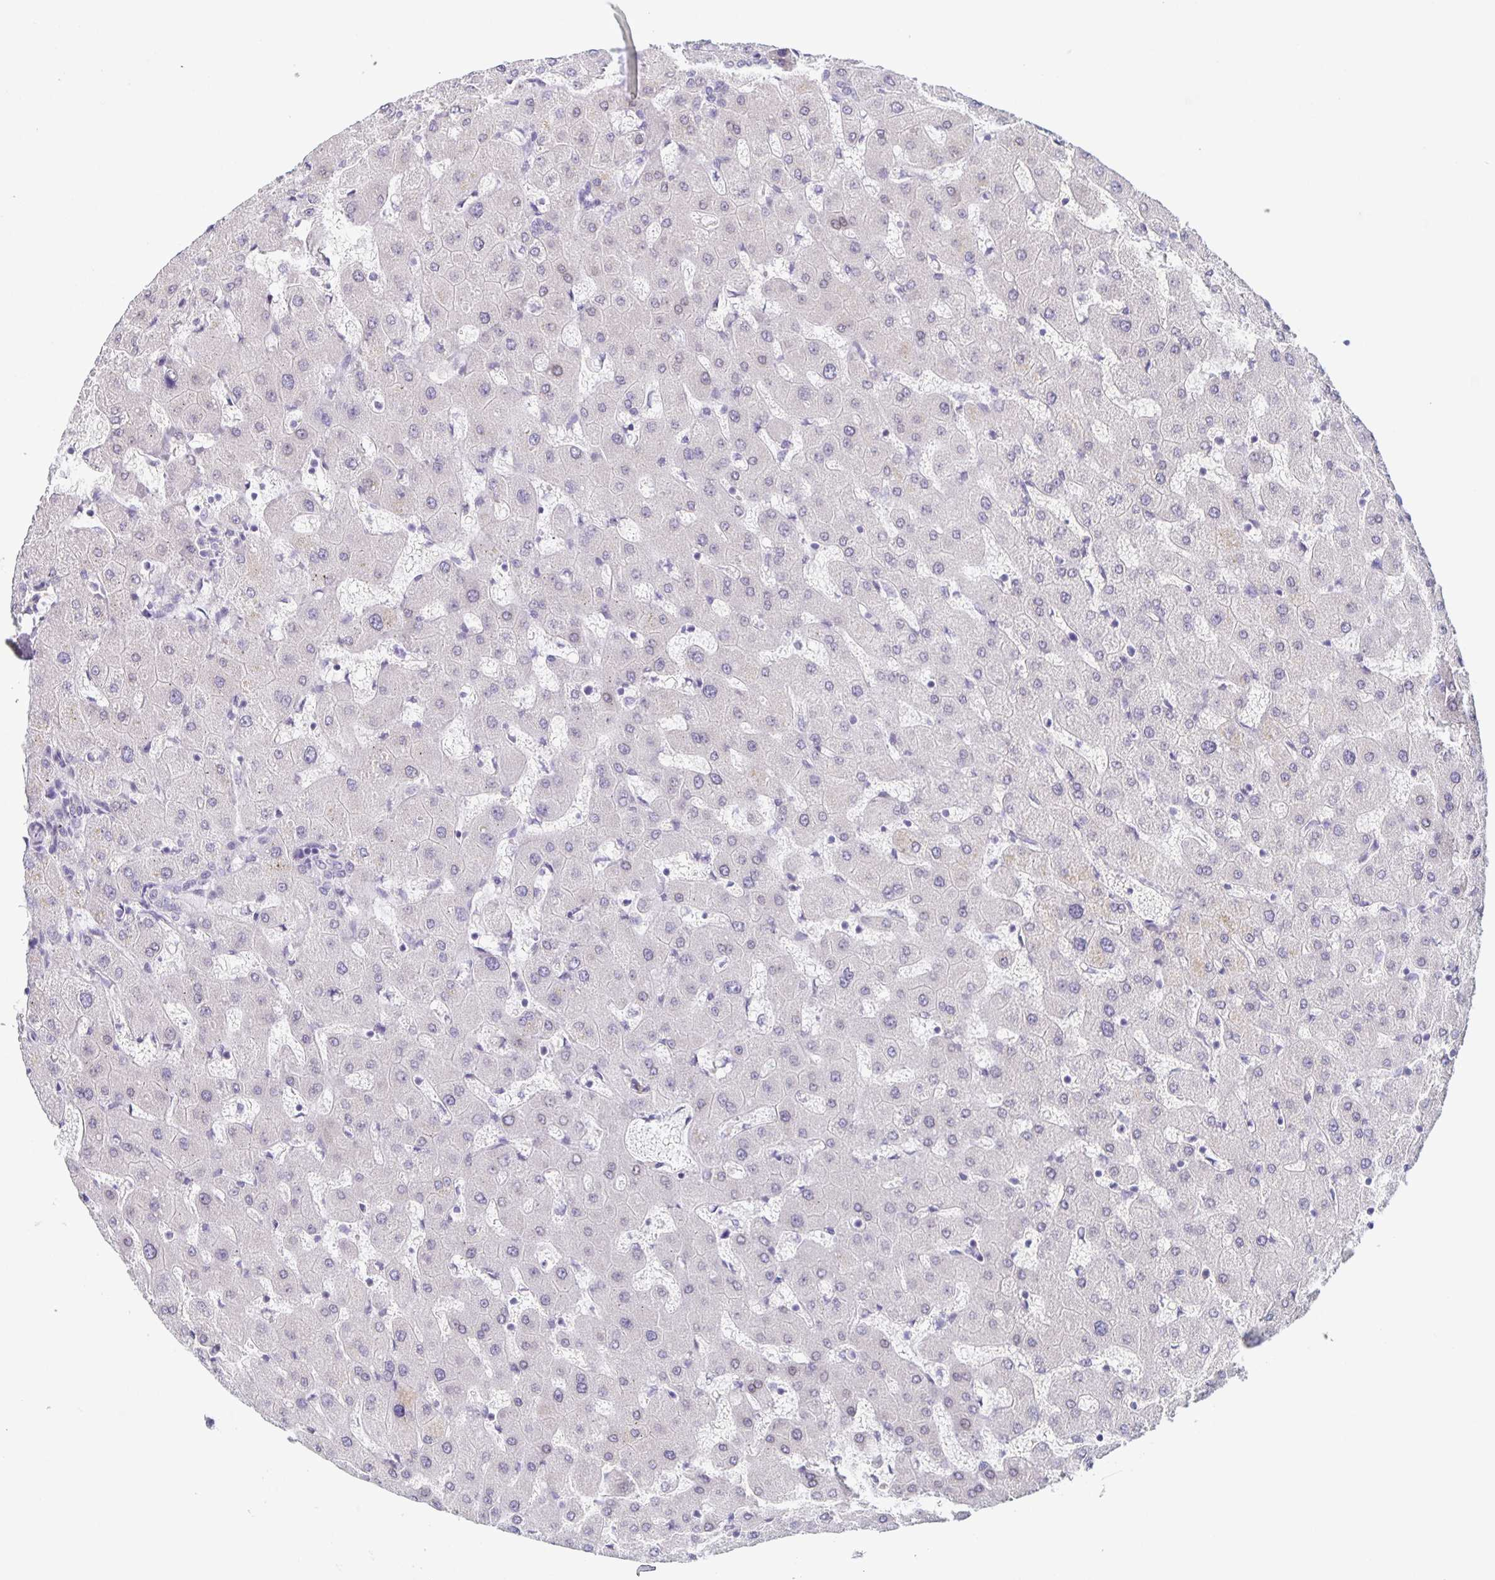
{"staining": {"intensity": "negative", "quantity": "none", "location": "none"}, "tissue": "liver", "cell_type": "Cholangiocytes", "image_type": "normal", "snomed": [{"axis": "morphology", "description": "Normal tissue, NOS"}, {"axis": "topography", "description": "Liver"}], "caption": "IHC histopathology image of benign human liver stained for a protein (brown), which displays no expression in cholangiocytes.", "gene": "SYNE2", "patient": {"sex": "female", "age": 63}}